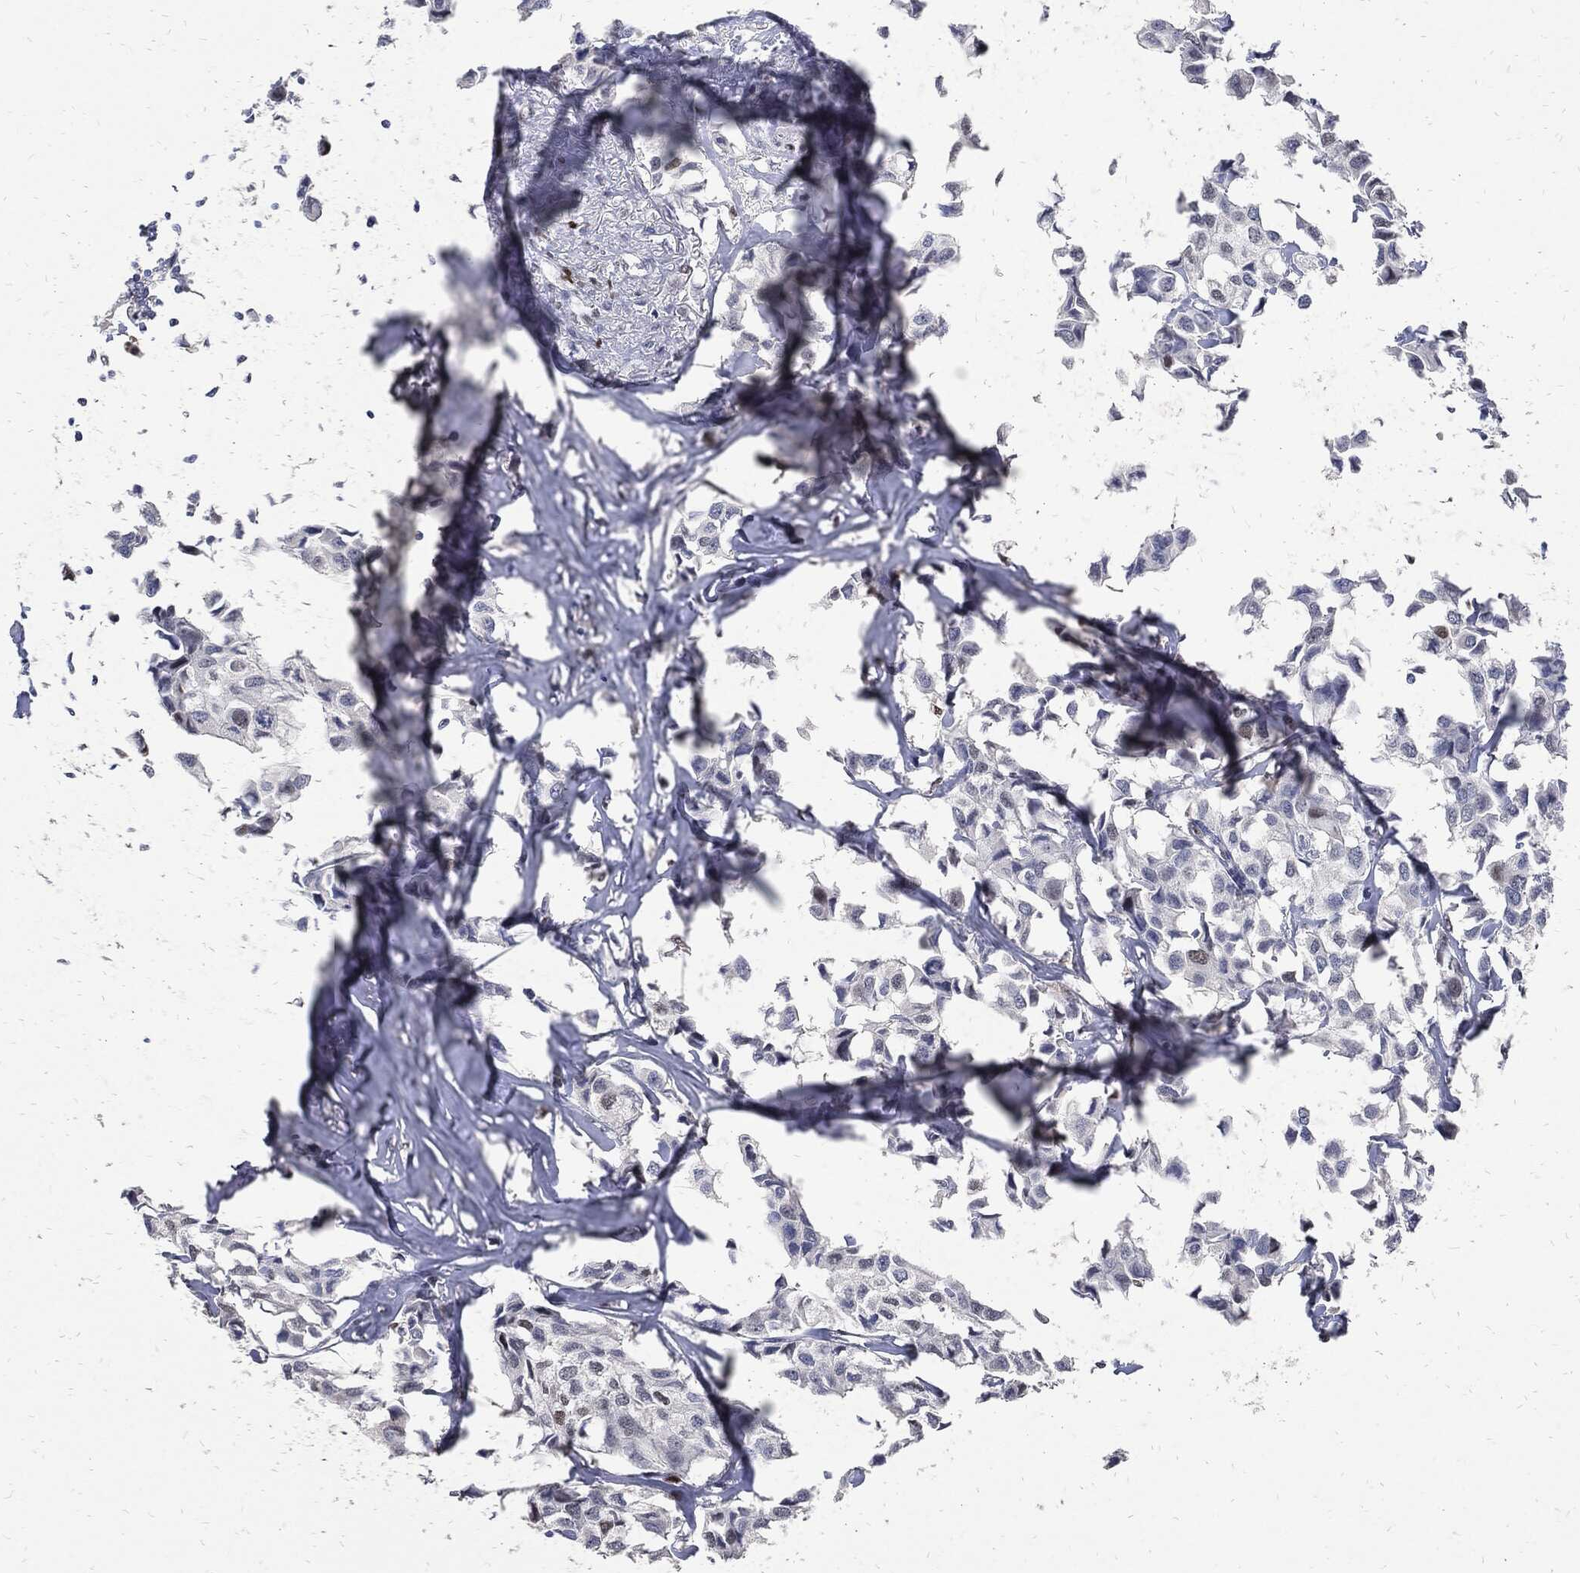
{"staining": {"intensity": "negative", "quantity": "none", "location": "none"}, "tissue": "breast cancer", "cell_type": "Tumor cells", "image_type": "cancer", "snomed": [{"axis": "morphology", "description": "Duct carcinoma"}, {"axis": "topography", "description": "Breast"}], "caption": "A photomicrograph of breast invasive ductal carcinoma stained for a protein shows no brown staining in tumor cells.", "gene": "JUN", "patient": {"sex": "female", "age": 80}}